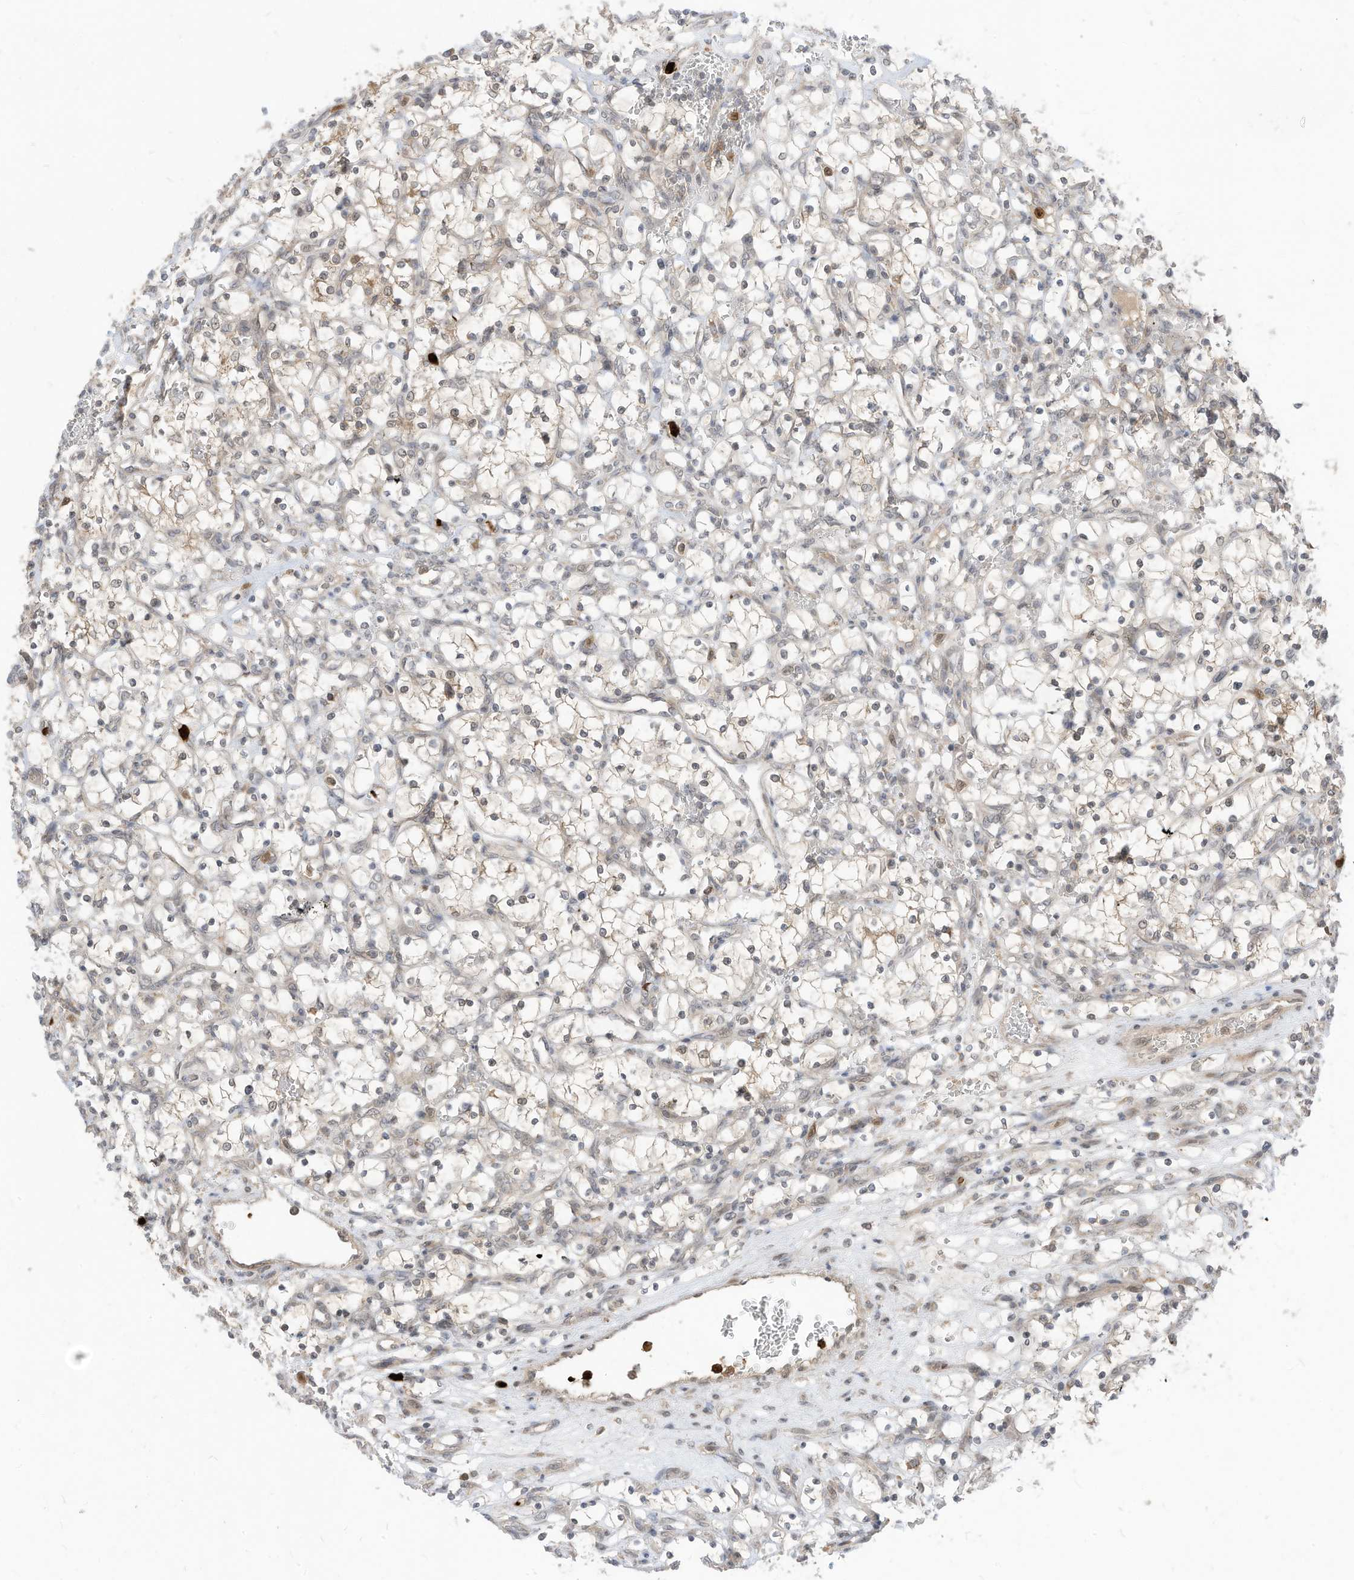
{"staining": {"intensity": "negative", "quantity": "none", "location": "none"}, "tissue": "renal cancer", "cell_type": "Tumor cells", "image_type": "cancer", "snomed": [{"axis": "morphology", "description": "Adenocarcinoma, NOS"}, {"axis": "topography", "description": "Kidney"}], "caption": "High power microscopy micrograph of an IHC histopathology image of adenocarcinoma (renal), revealing no significant staining in tumor cells.", "gene": "CNKSR1", "patient": {"sex": "female", "age": 69}}